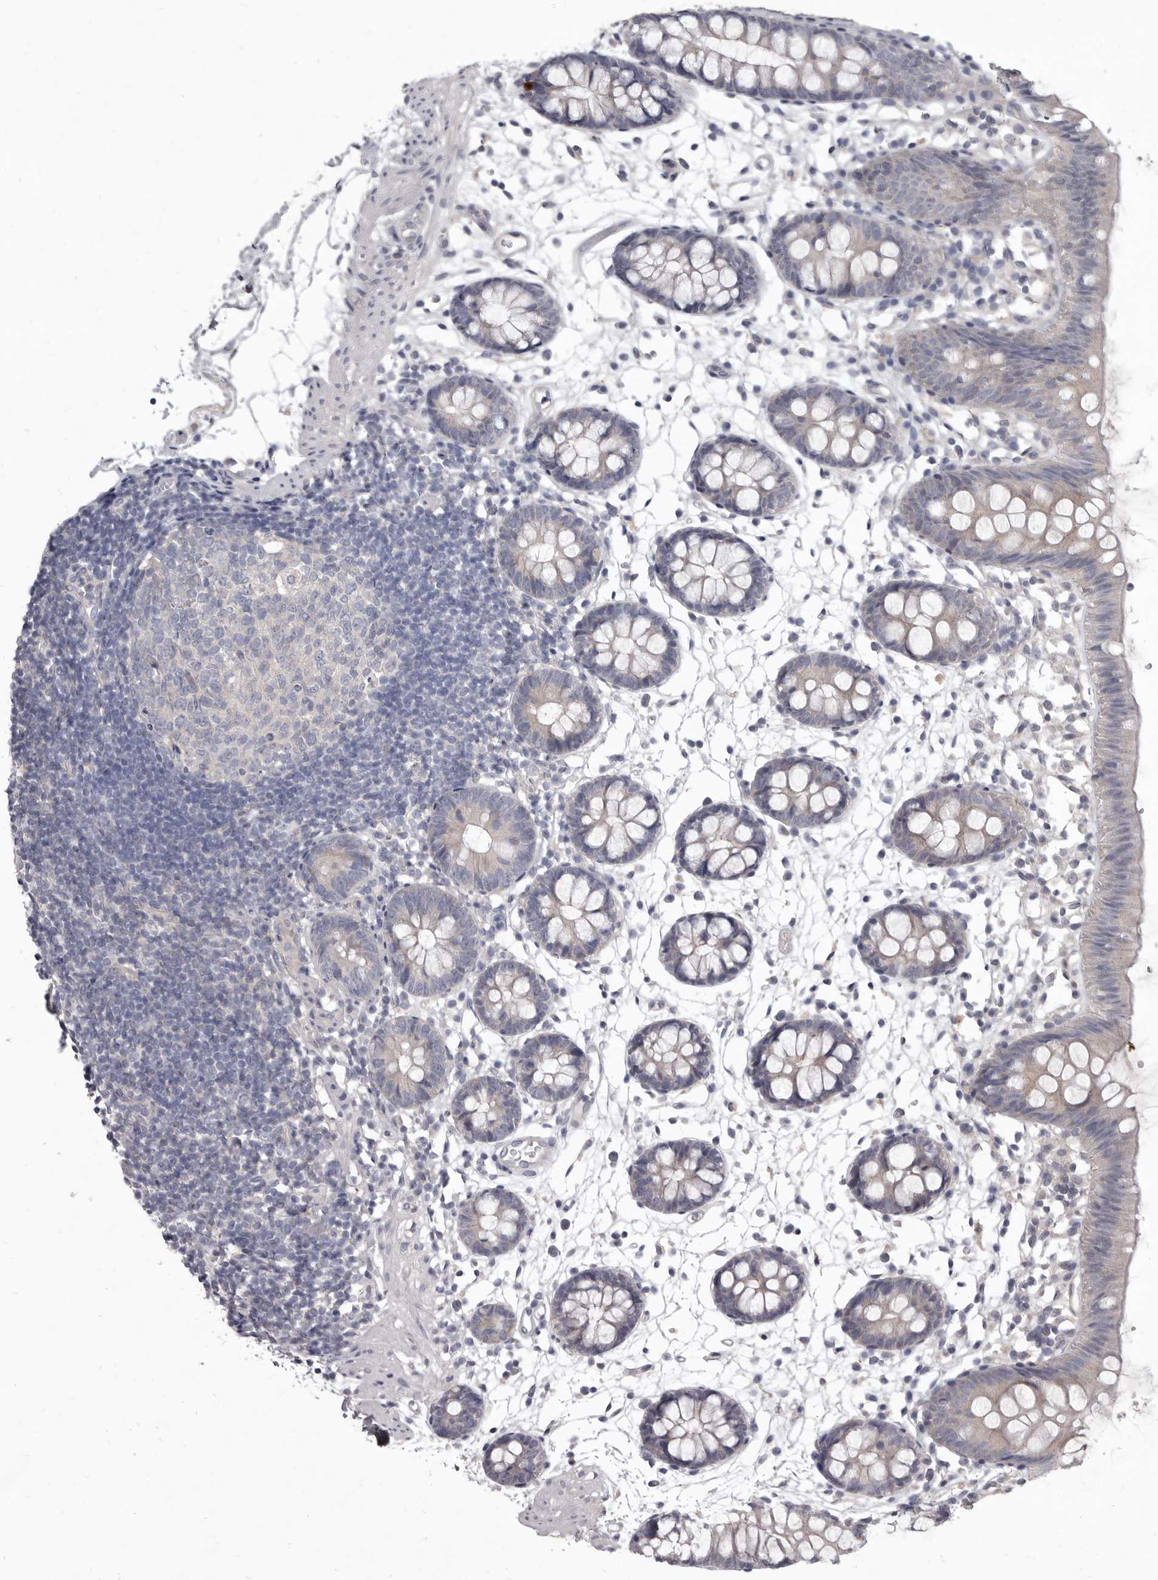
{"staining": {"intensity": "negative", "quantity": "none", "location": "none"}, "tissue": "colon", "cell_type": "Endothelial cells", "image_type": "normal", "snomed": [{"axis": "morphology", "description": "Normal tissue, NOS"}, {"axis": "topography", "description": "Colon"}], "caption": "The histopathology image exhibits no staining of endothelial cells in normal colon.", "gene": "GSK3B", "patient": {"sex": "male", "age": 56}}